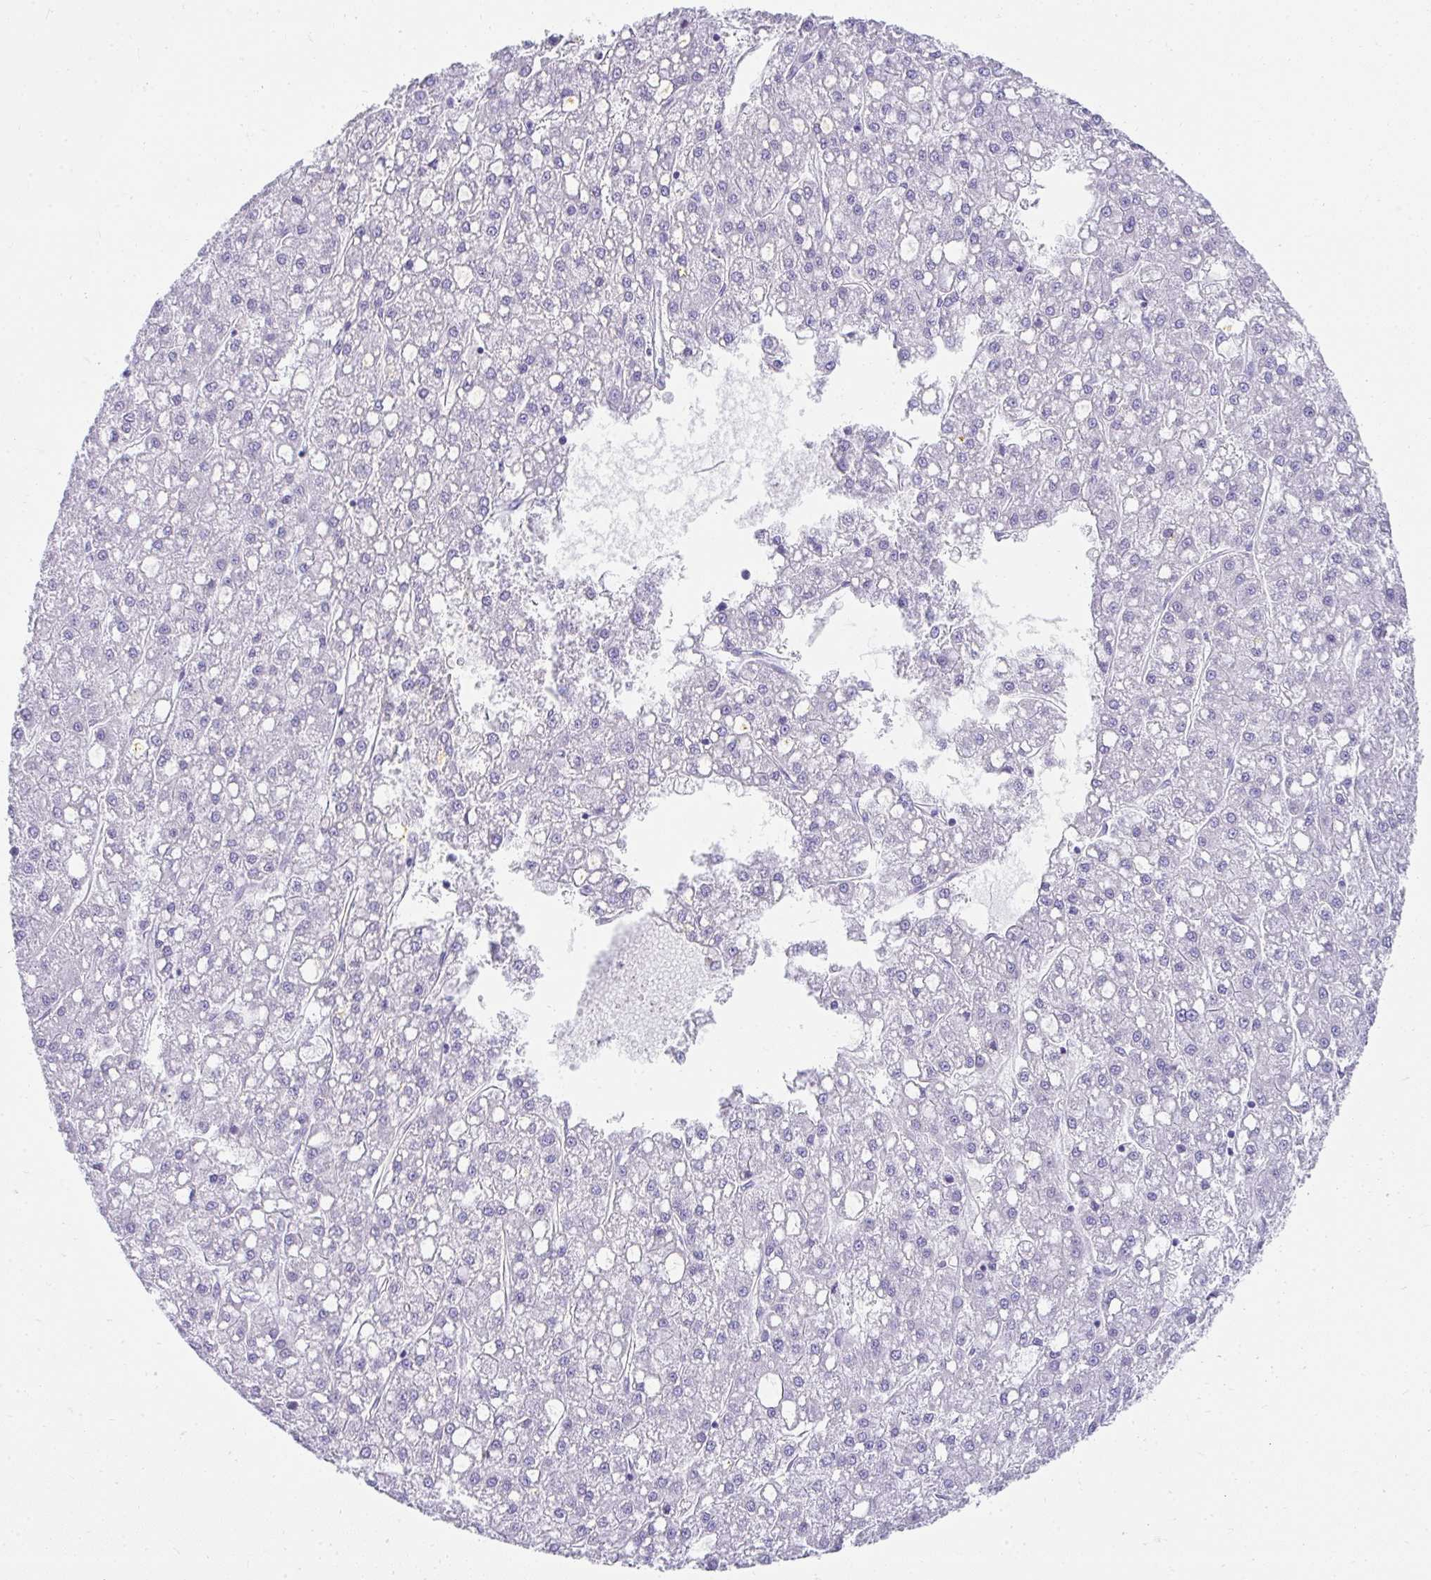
{"staining": {"intensity": "negative", "quantity": "none", "location": "none"}, "tissue": "liver cancer", "cell_type": "Tumor cells", "image_type": "cancer", "snomed": [{"axis": "morphology", "description": "Carcinoma, Hepatocellular, NOS"}, {"axis": "topography", "description": "Liver"}], "caption": "A high-resolution image shows immunohistochemistry (IHC) staining of liver cancer (hepatocellular carcinoma), which displays no significant staining in tumor cells. (Brightfield microscopy of DAB (3,3'-diaminobenzidine) immunohistochemistry at high magnification).", "gene": "TNNT1", "patient": {"sex": "male", "age": 67}}